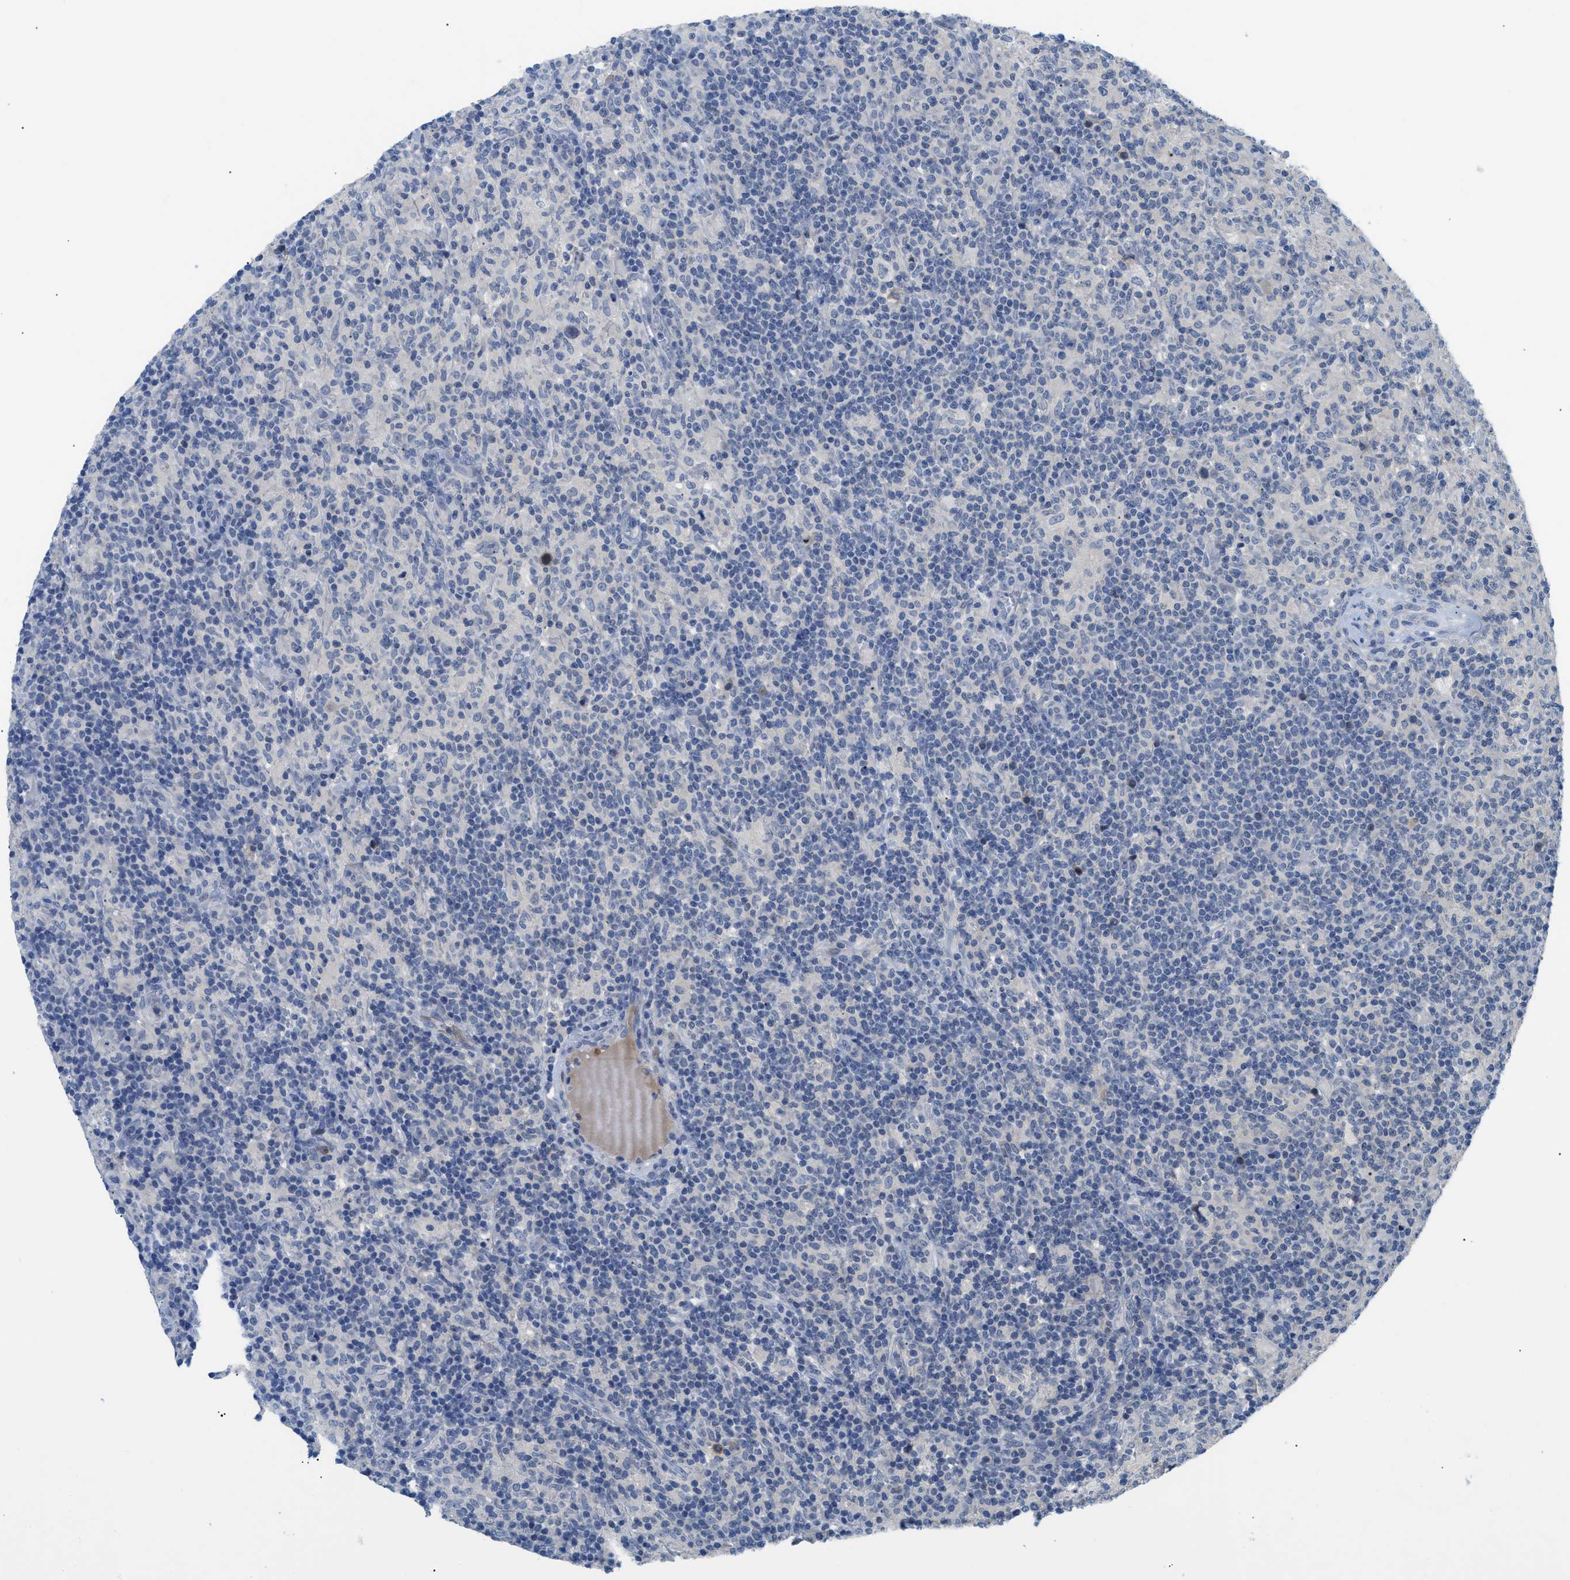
{"staining": {"intensity": "negative", "quantity": "none", "location": "none"}, "tissue": "lymphoma", "cell_type": "Tumor cells", "image_type": "cancer", "snomed": [{"axis": "morphology", "description": "Hodgkin's disease, NOS"}, {"axis": "topography", "description": "Lymph node"}], "caption": "High power microscopy image of an immunohistochemistry (IHC) photomicrograph of lymphoma, revealing no significant staining in tumor cells.", "gene": "OR9K2", "patient": {"sex": "male", "age": 70}}